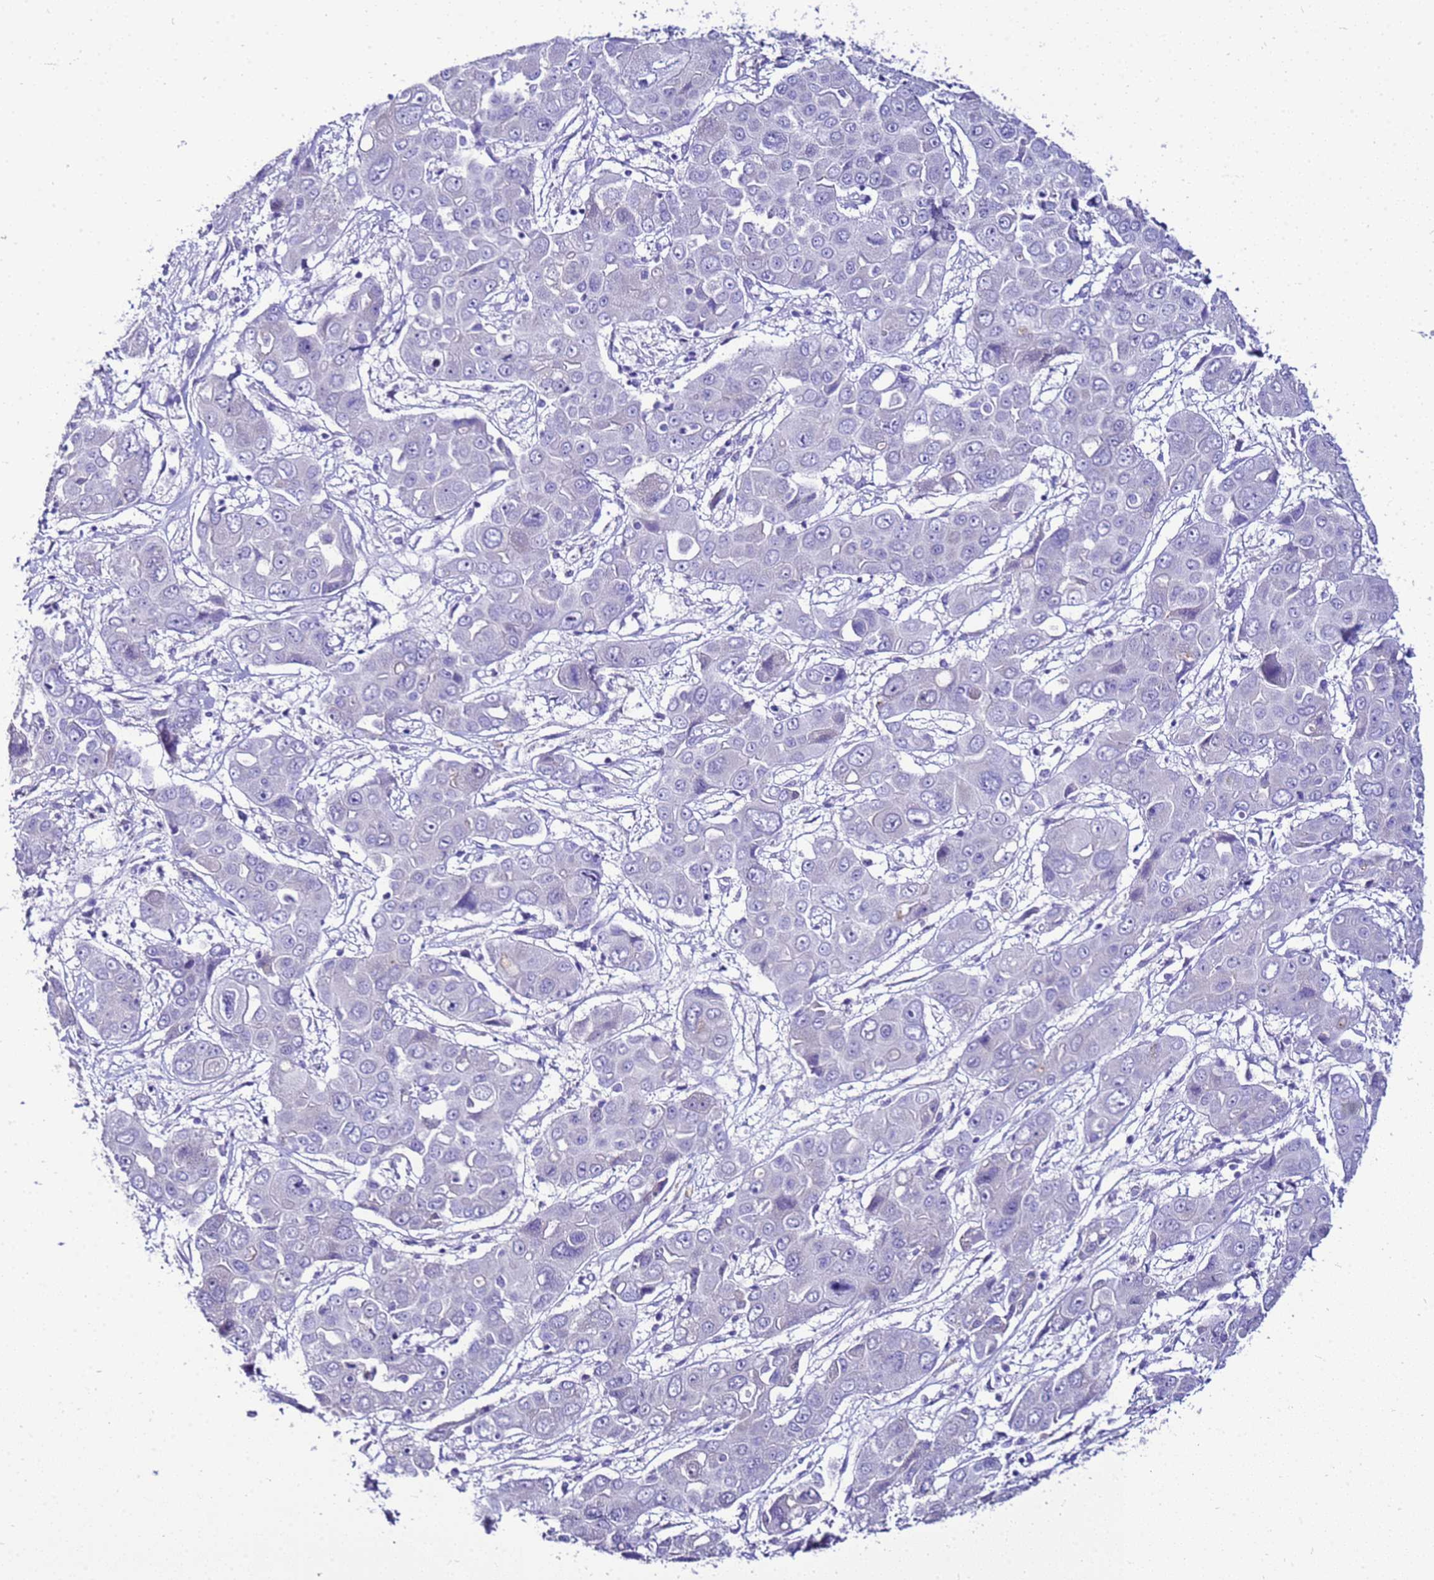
{"staining": {"intensity": "negative", "quantity": "none", "location": "none"}, "tissue": "liver cancer", "cell_type": "Tumor cells", "image_type": "cancer", "snomed": [{"axis": "morphology", "description": "Cholangiocarcinoma"}, {"axis": "topography", "description": "Liver"}], "caption": "Immunohistochemistry (IHC) of human liver cholangiocarcinoma displays no expression in tumor cells. (DAB (3,3'-diaminobenzidine) IHC with hematoxylin counter stain).", "gene": "BEST2", "patient": {"sex": "male", "age": 67}}